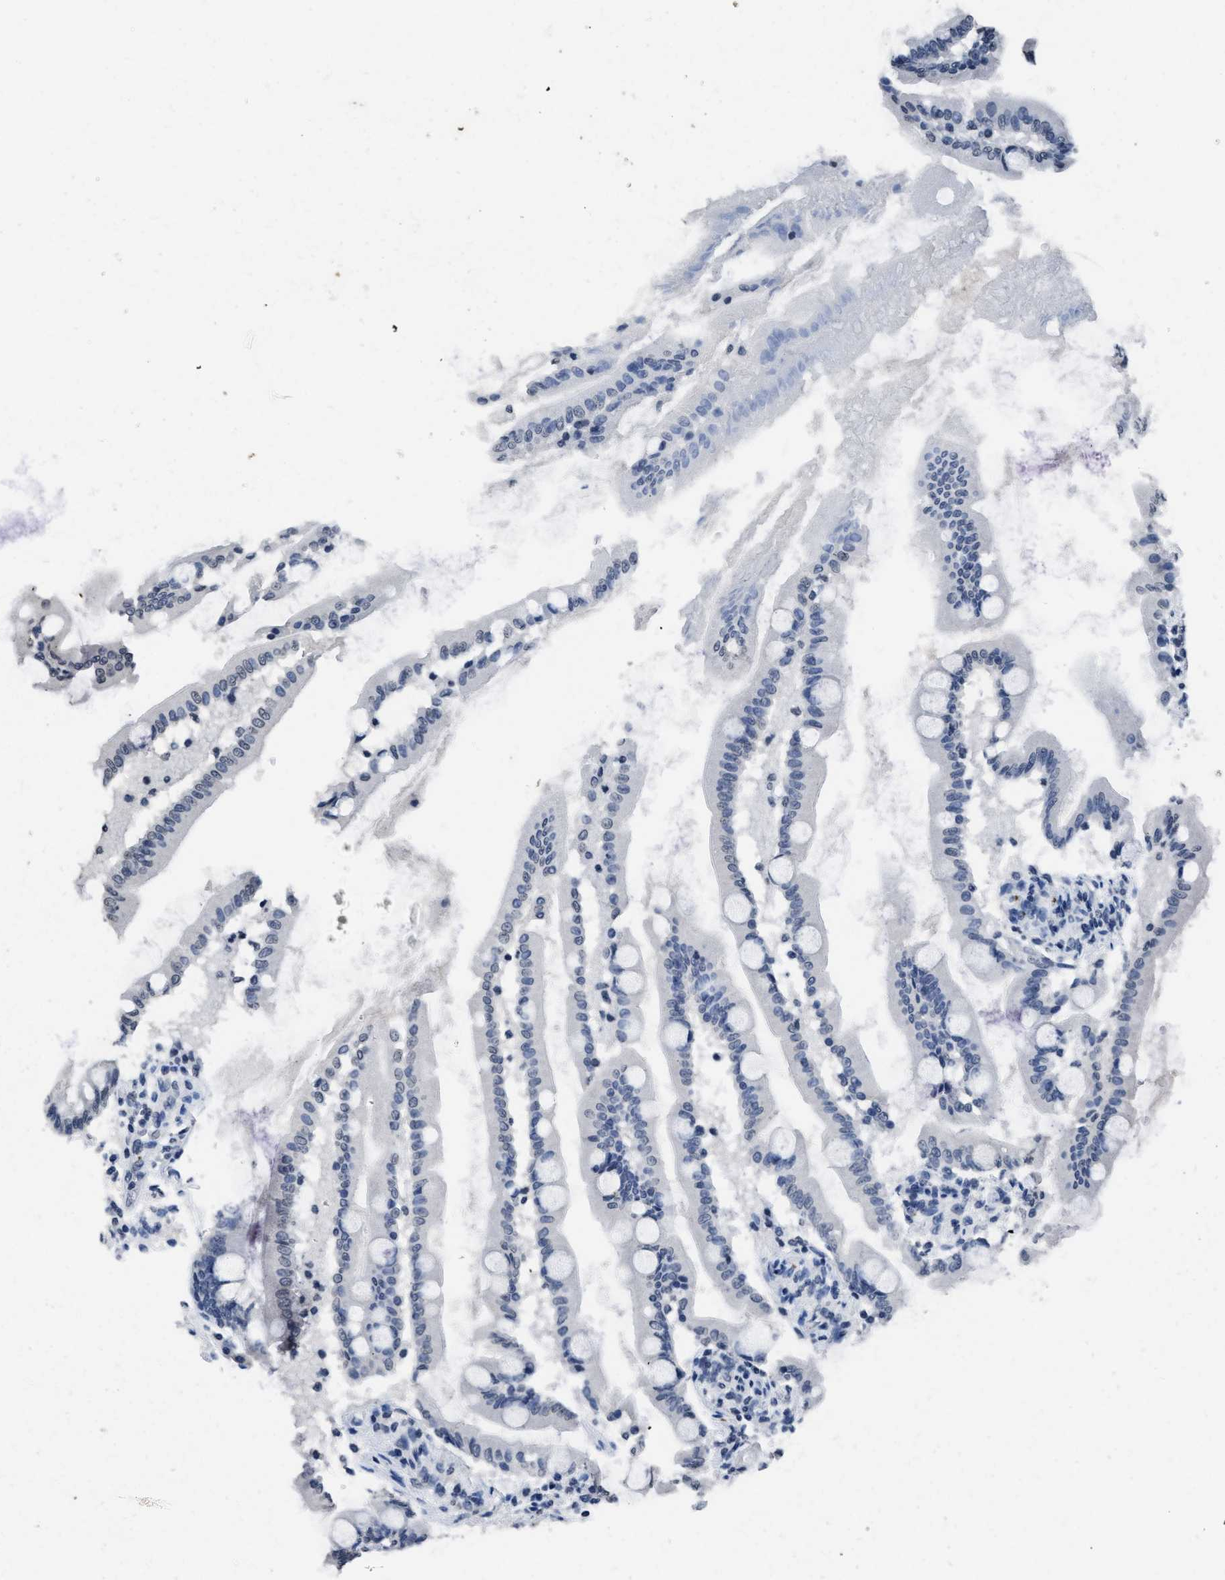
{"staining": {"intensity": "negative", "quantity": "none", "location": "none"}, "tissue": "small intestine", "cell_type": "Glandular cells", "image_type": "normal", "snomed": [{"axis": "morphology", "description": "Normal tissue, NOS"}, {"axis": "topography", "description": "Small intestine"}], "caption": "DAB immunohistochemical staining of unremarkable small intestine shows no significant expression in glandular cells.", "gene": "ITGA2B", "patient": {"sex": "female", "age": 56}}